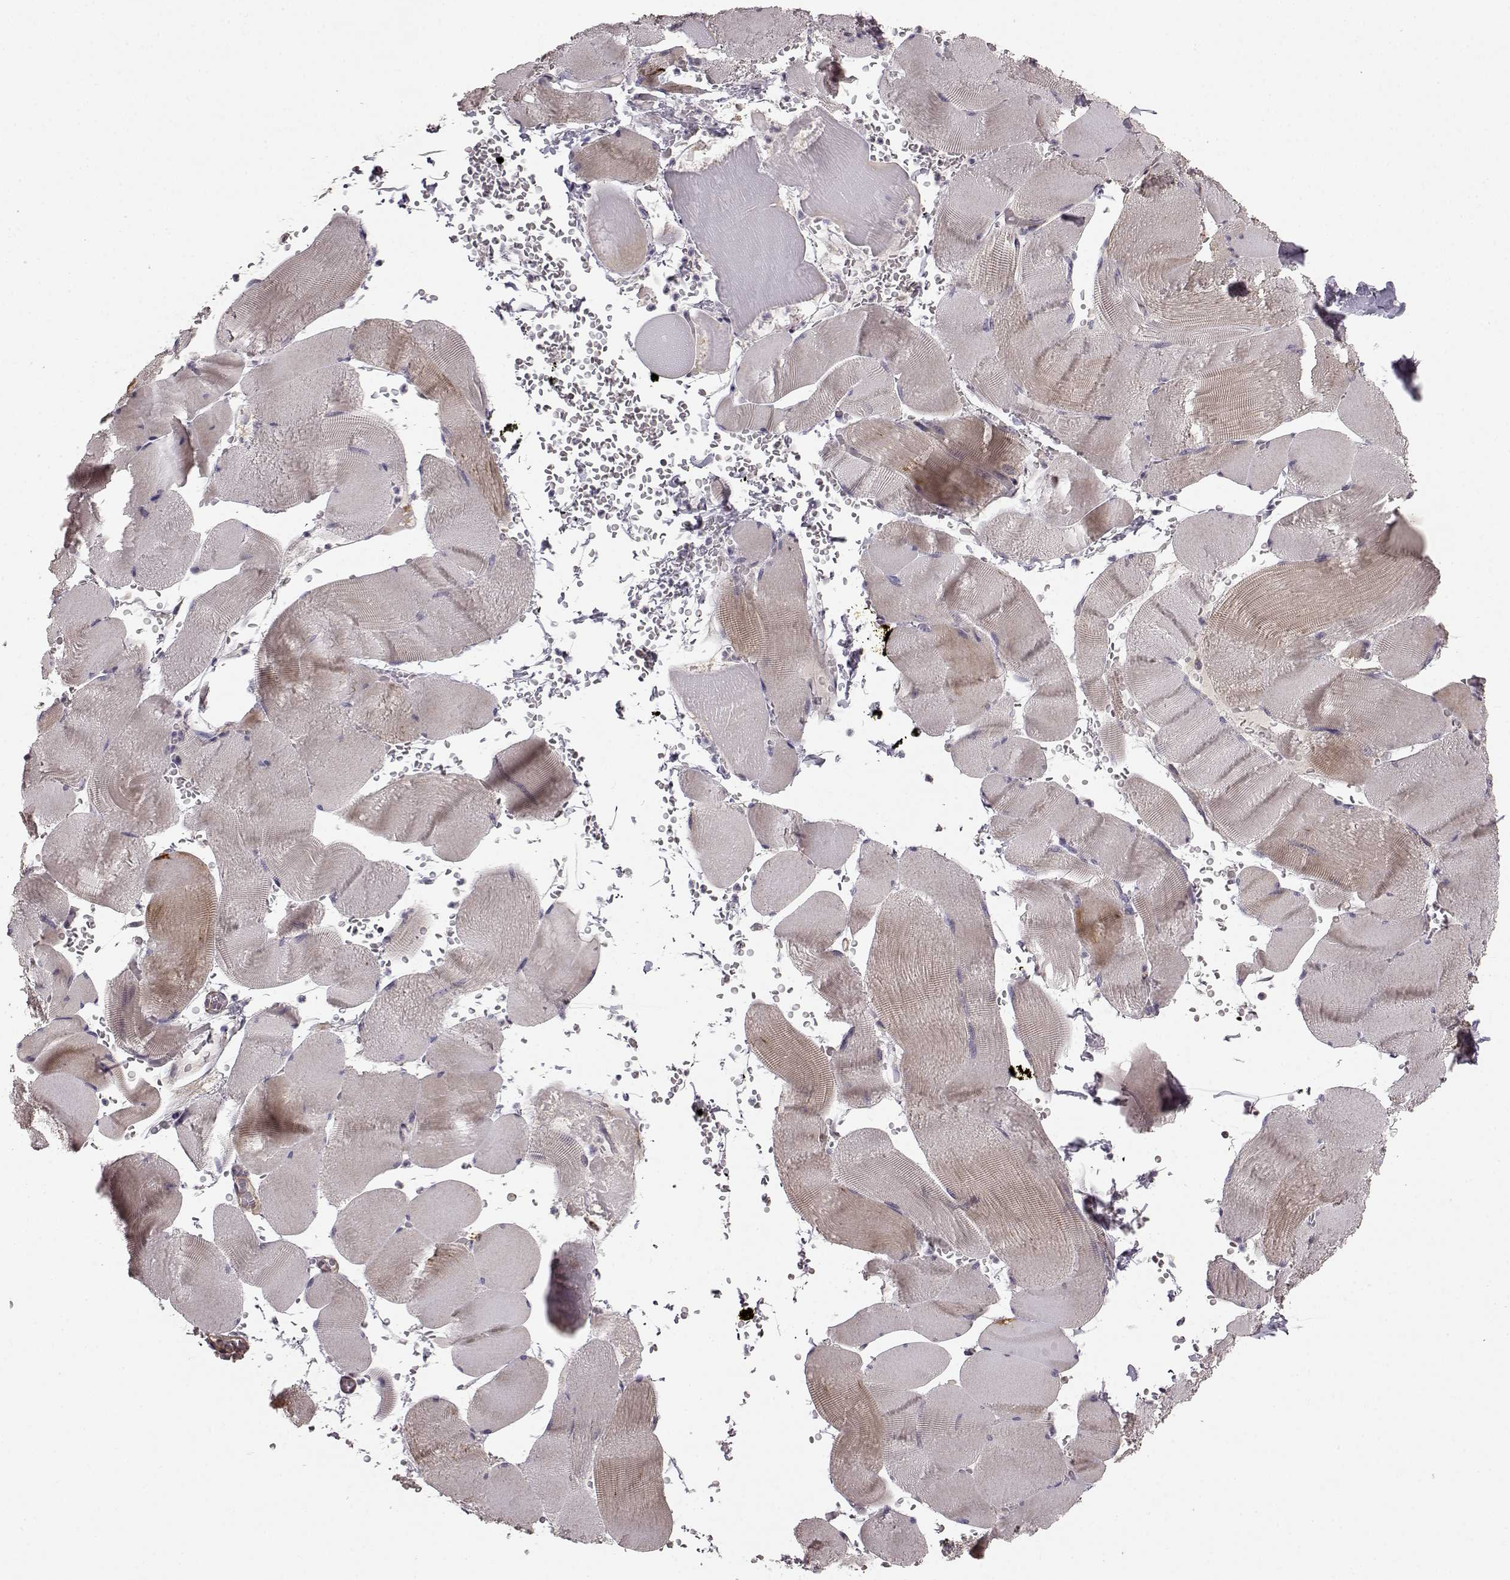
{"staining": {"intensity": "moderate", "quantity": "<25%", "location": "cytoplasmic/membranous"}, "tissue": "skeletal muscle", "cell_type": "Myocytes", "image_type": "normal", "snomed": [{"axis": "morphology", "description": "Normal tissue, NOS"}, {"axis": "topography", "description": "Skeletal muscle"}], "caption": "Moderate cytoplasmic/membranous positivity for a protein is present in approximately <25% of myocytes of normal skeletal muscle using immunohistochemistry (IHC).", "gene": "BACH2", "patient": {"sex": "male", "age": 56}}